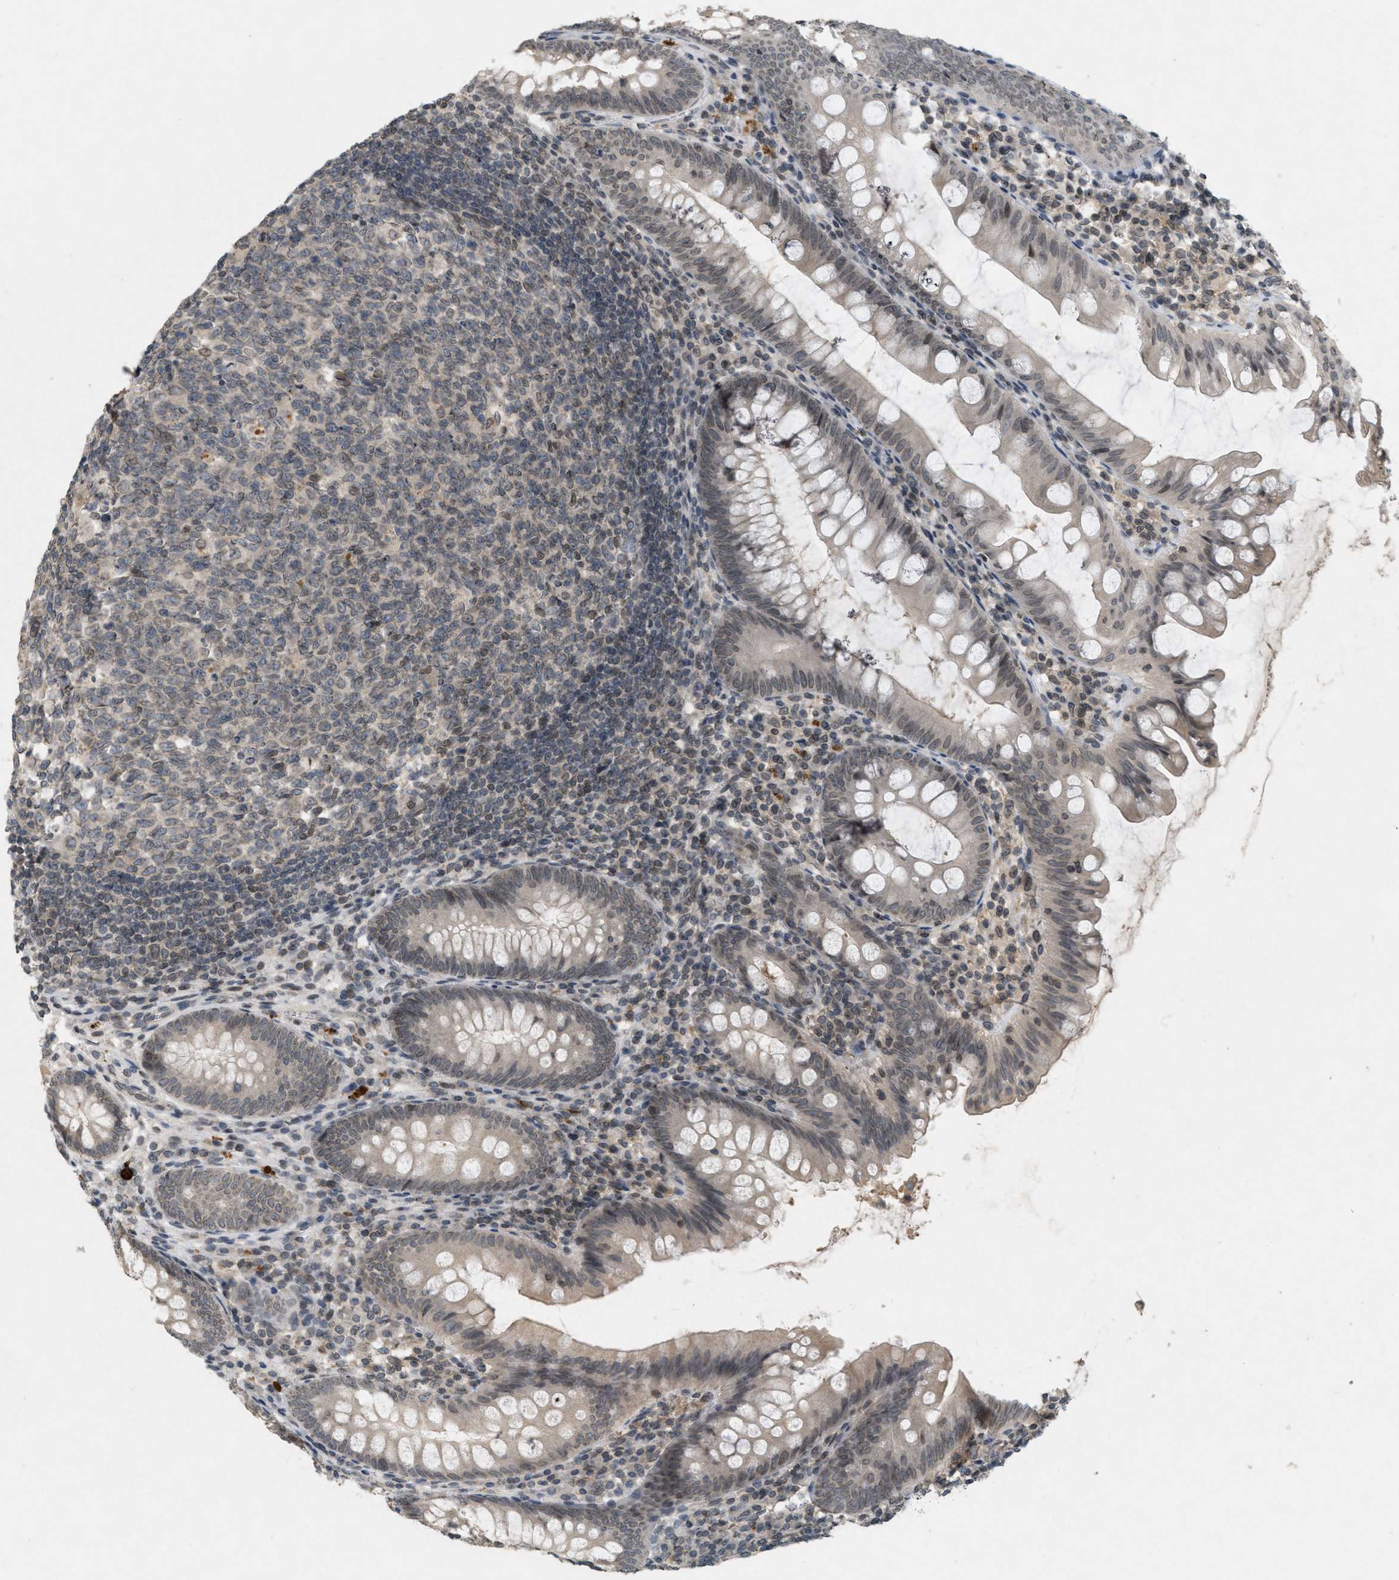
{"staining": {"intensity": "weak", "quantity": ">75%", "location": "cytoplasmic/membranous,nuclear"}, "tissue": "appendix", "cell_type": "Glandular cells", "image_type": "normal", "snomed": [{"axis": "morphology", "description": "Normal tissue, NOS"}, {"axis": "topography", "description": "Appendix"}], "caption": "A low amount of weak cytoplasmic/membranous,nuclear staining is identified in approximately >75% of glandular cells in normal appendix.", "gene": "ABHD6", "patient": {"sex": "male", "age": 56}}